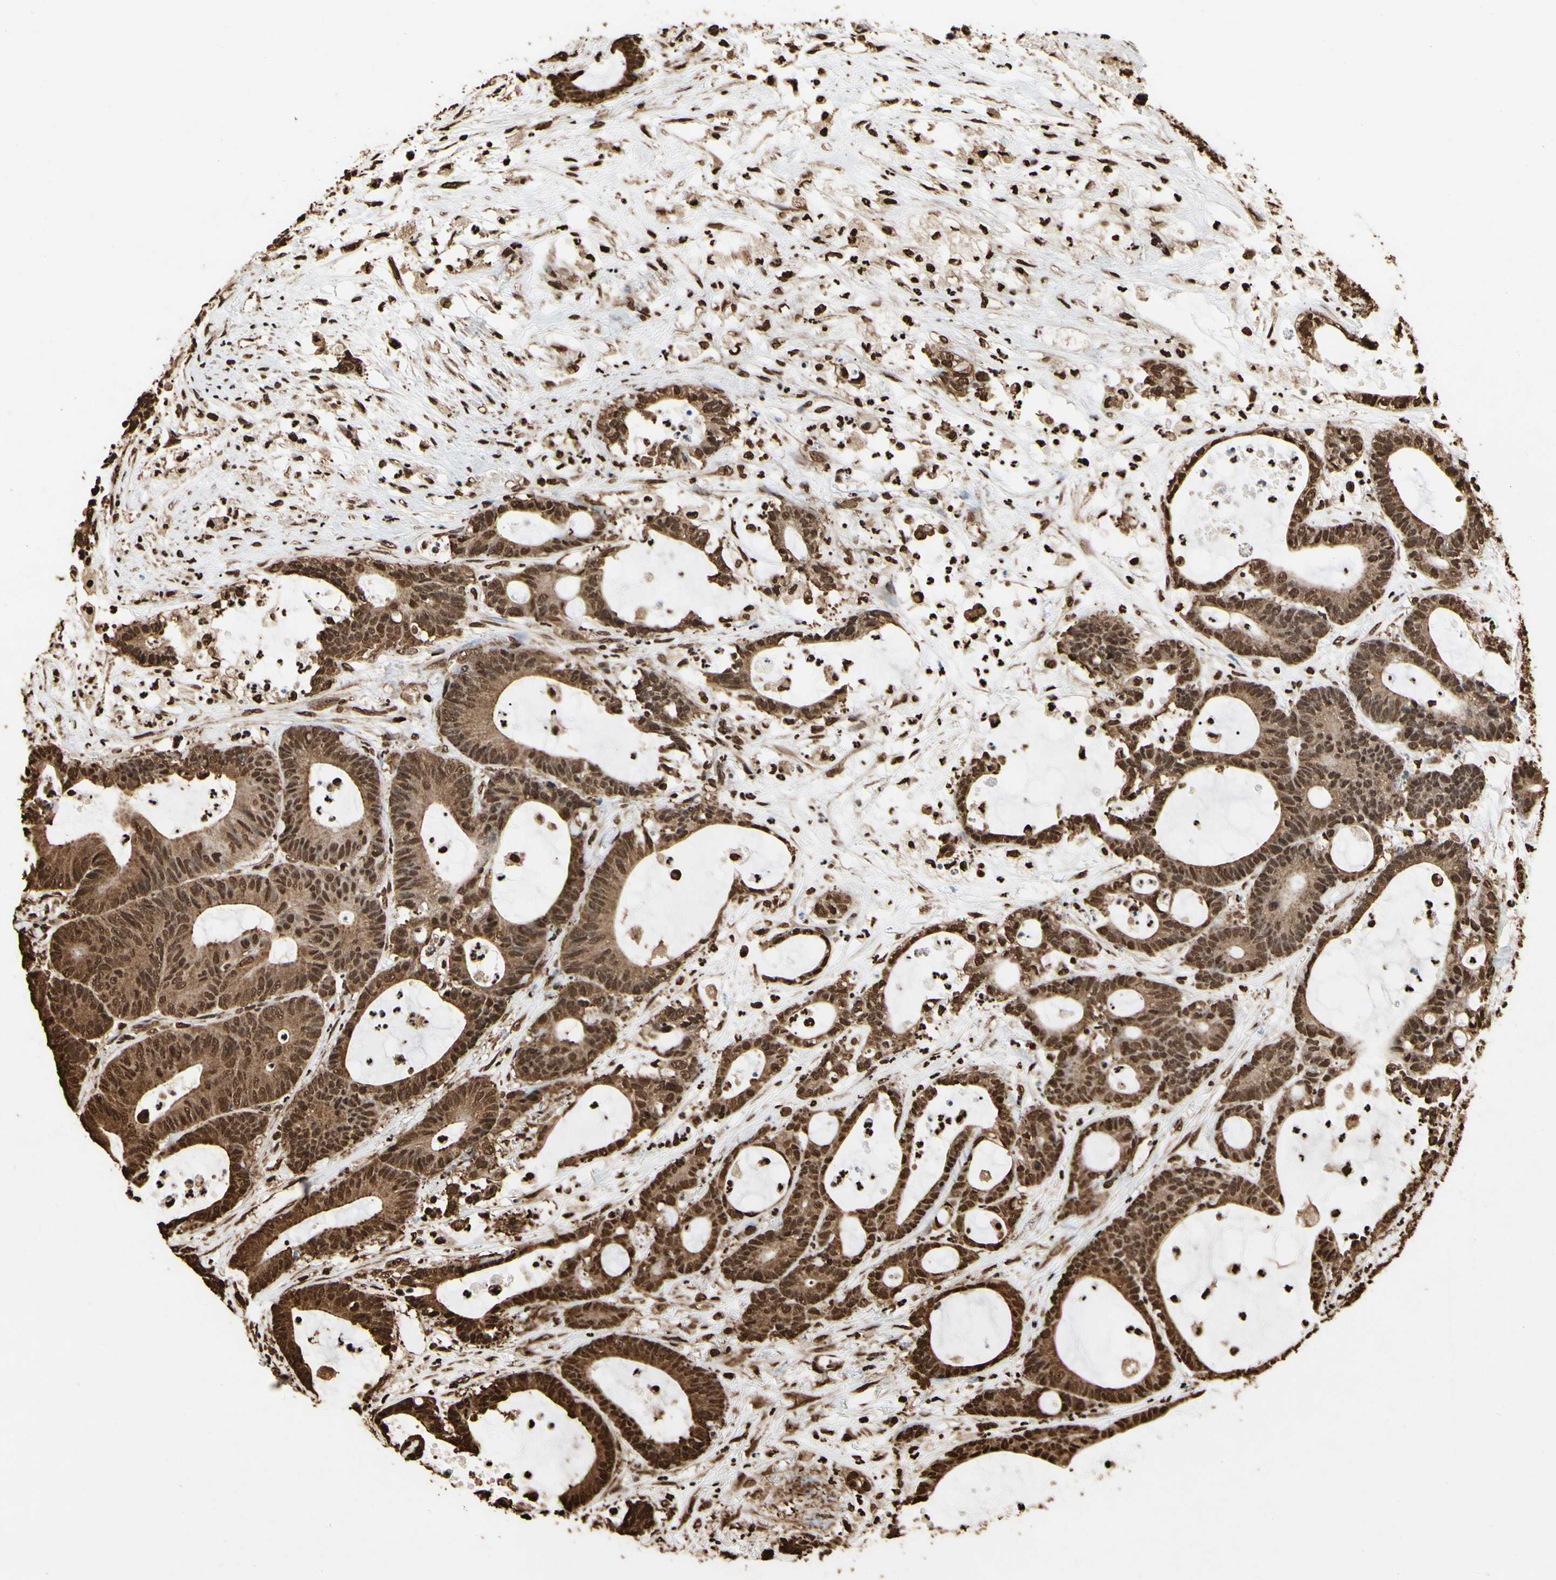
{"staining": {"intensity": "strong", "quantity": ">75%", "location": "cytoplasmic/membranous,nuclear"}, "tissue": "colorectal cancer", "cell_type": "Tumor cells", "image_type": "cancer", "snomed": [{"axis": "morphology", "description": "Adenocarcinoma, NOS"}, {"axis": "topography", "description": "Colon"}], "caption": "Protein staining by immunohistochemistry (IHC) exhibits strong cytoplasmic/membranous and nuclear positivity in about >75% of tumor cells in colorectal cancer (adenocarcinoma). (DAB (3,3'-diaminobenzidine) = brown stain, brightfield microscopy at high magnification).", "gene": "HNRNPK", "patient": {"sex": "female", "age": 84}}